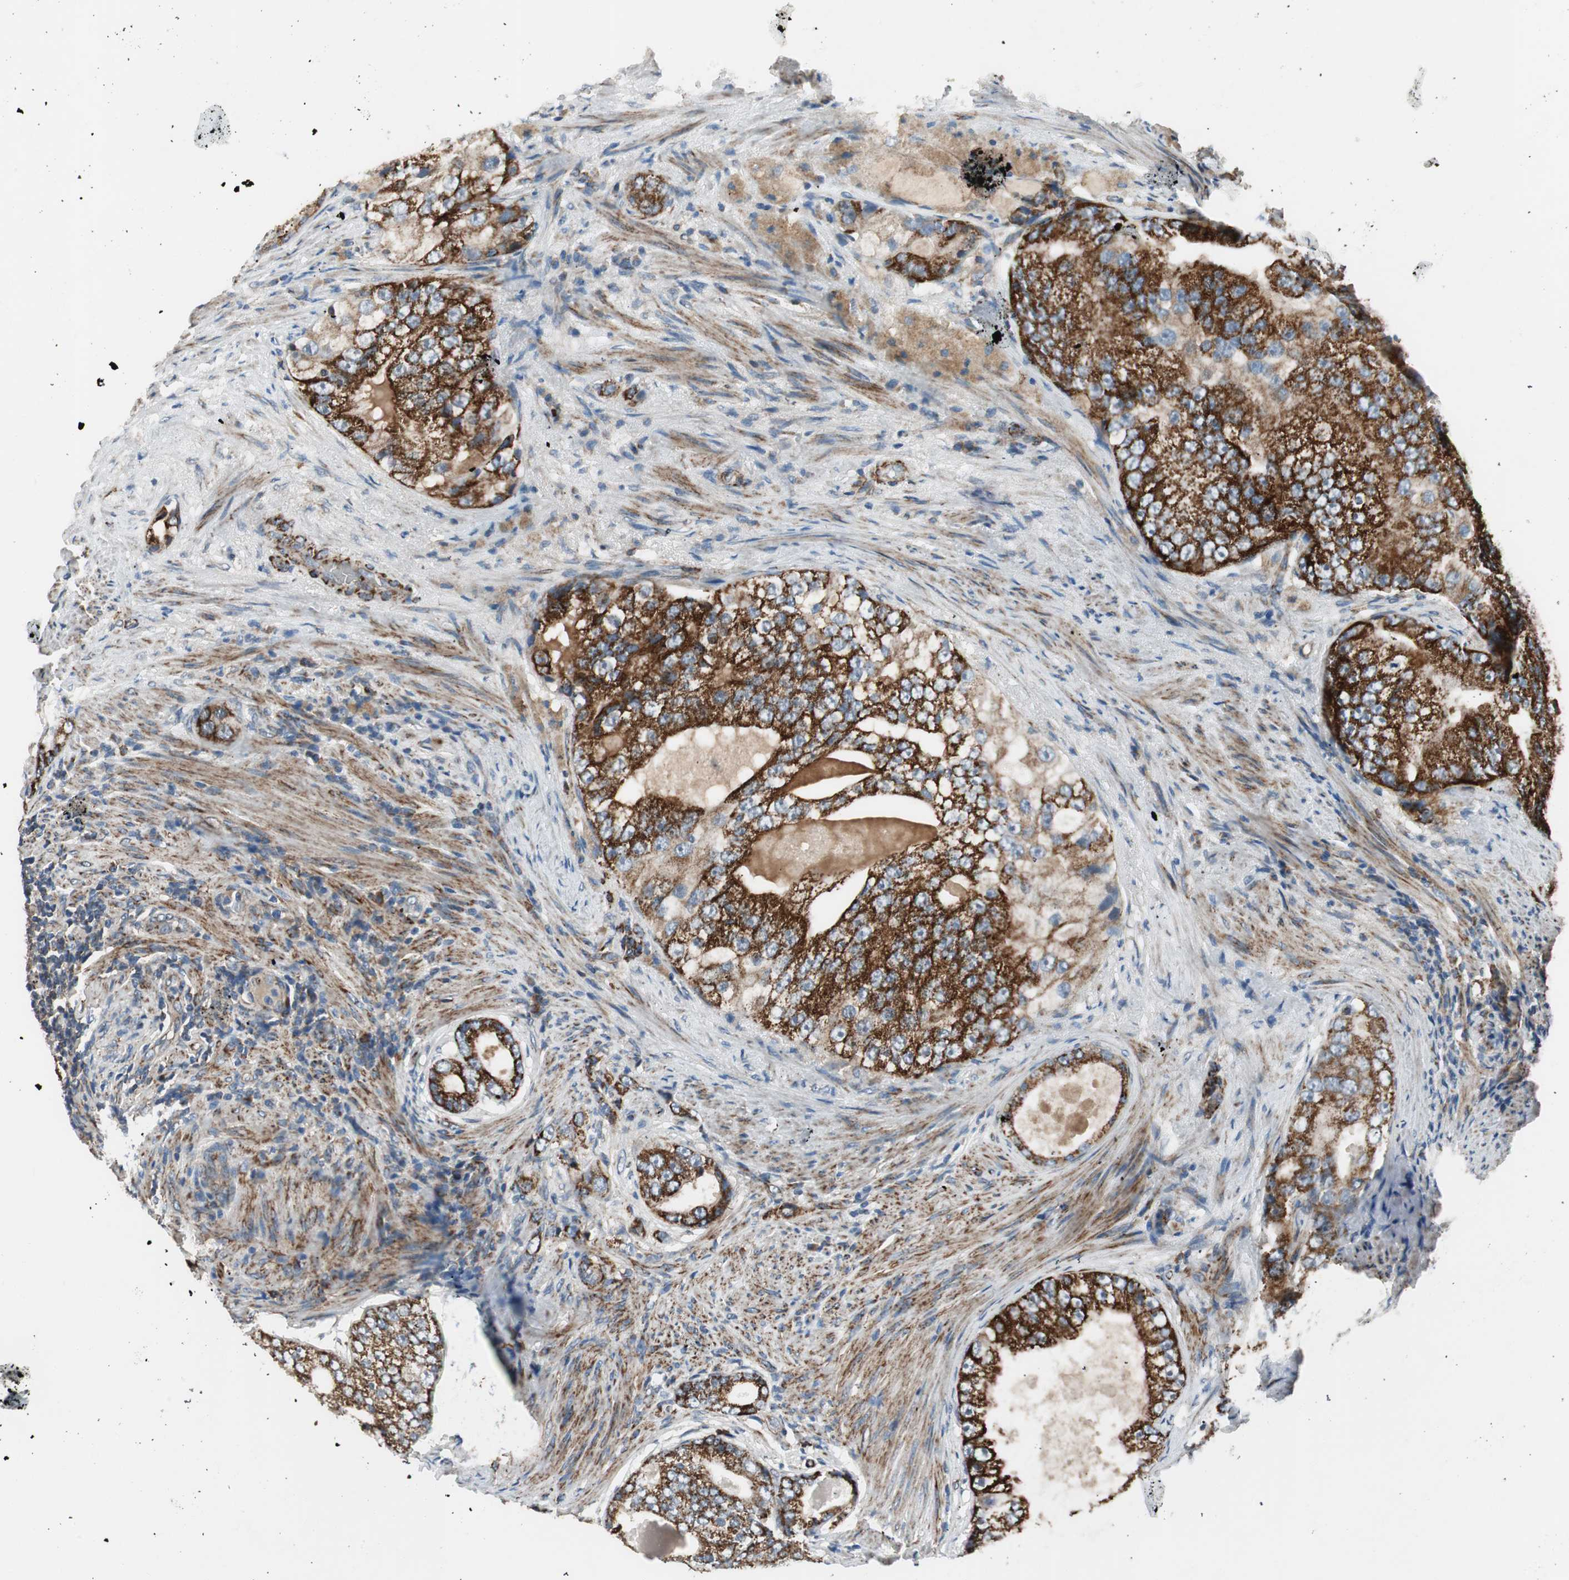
{"staining": {"intensity": "strong", "quantity": ">75%", "location": "cytoplasmic/membranous"}, "tissue": "prostate cancer", "cell_type": "Tumor cells", "image_type": "cancer", "snomed": [{"axis": "morphology", "description": "Adenocarcinoma, High grade"}, {"axis": "topography", "description": "Prostate"}], "caption": "A photomicrograph of human high-grade adenocarcinoma (prostate) stained for a protein displays strong cytoplasmic/membranous brown staining in tumor cells.", "gene": "AKAP1", "patient": {"sex": "male", "age": 66}}